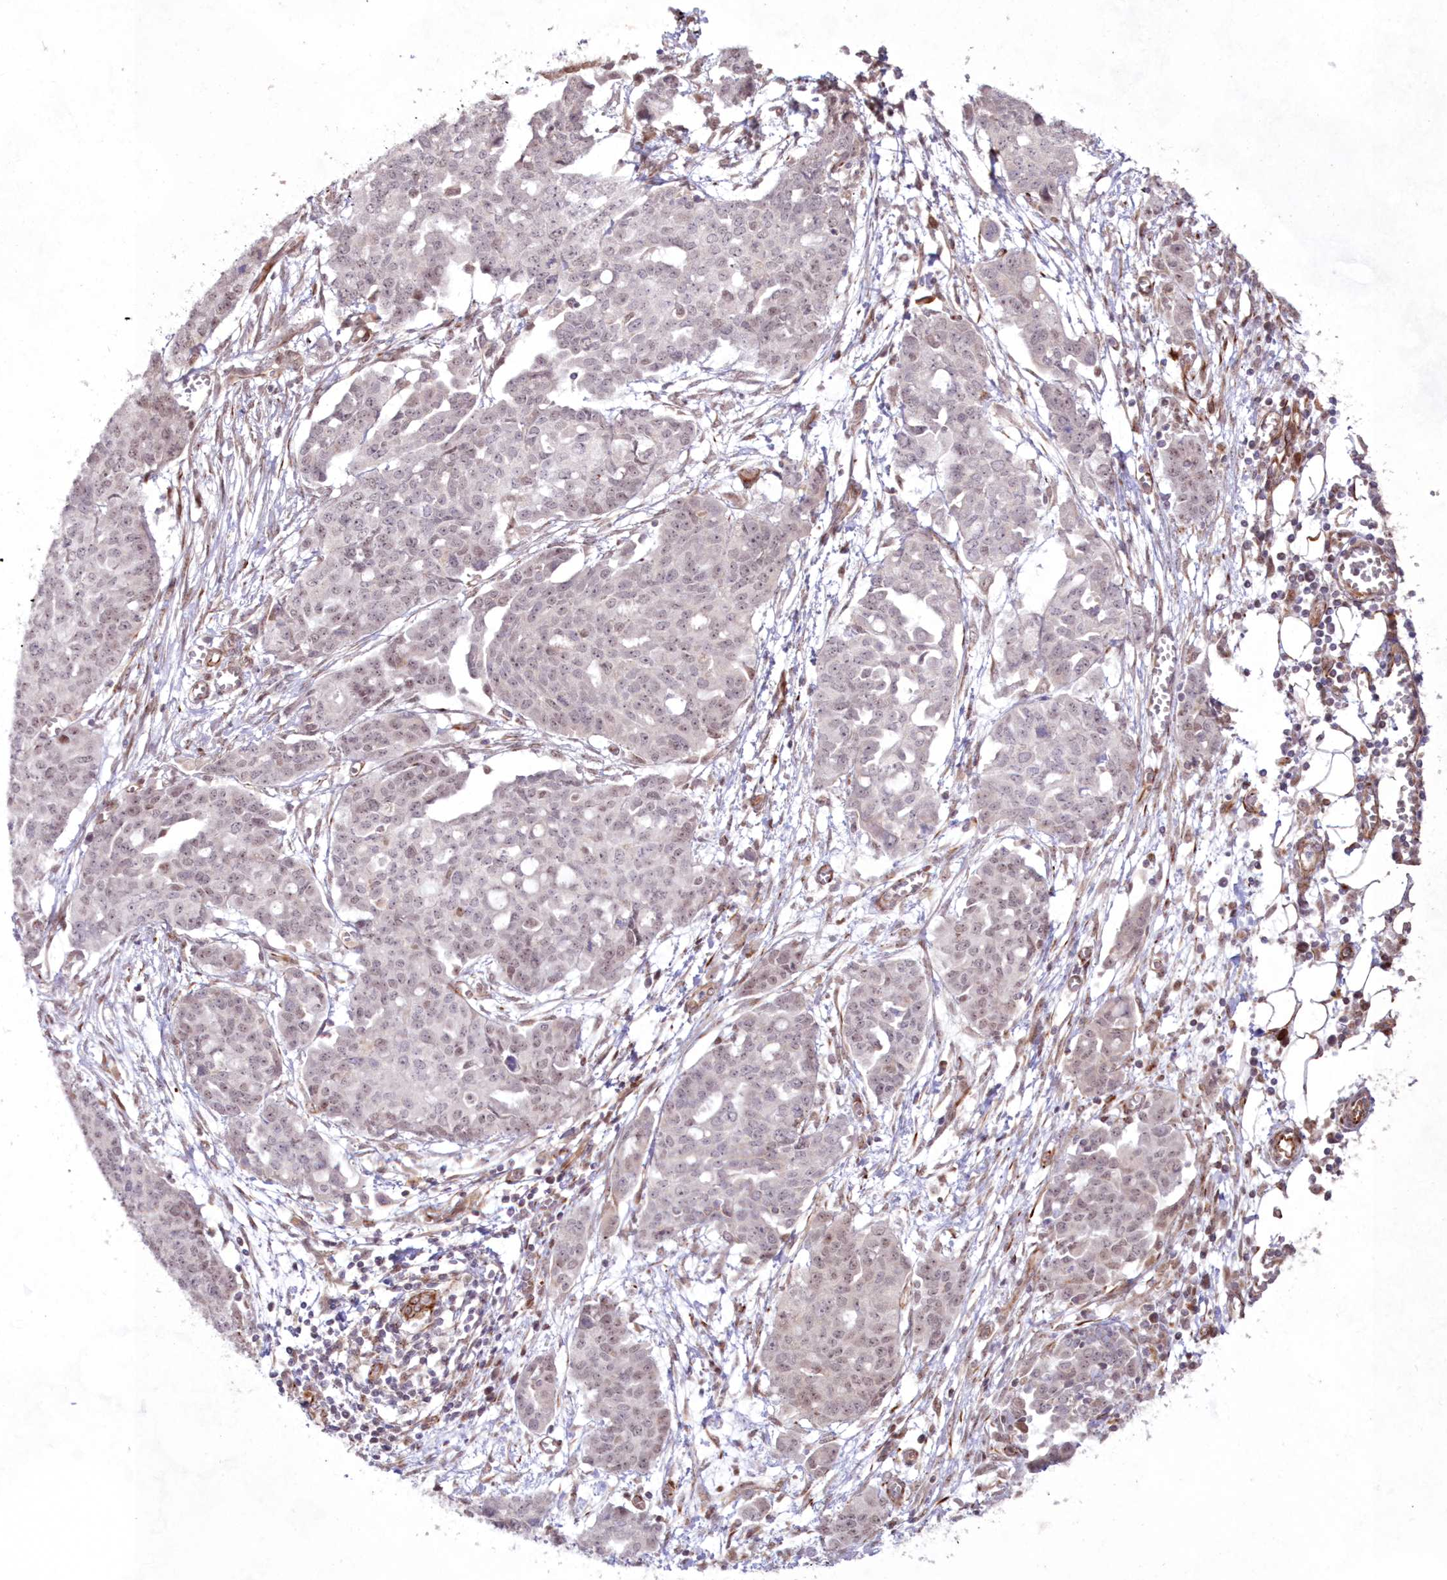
{"staining": {"intensity": "weak", "quantity": "<25%", "location": "nuclear"}, "tissue": "ovarian cancer", "cell_type": "Tumor cells", "image_type": "cancer", "snomed": [{"axis": "morphology", "description": "Cystadenocarcinoma, serous, NOS"}, {"axis": "topography", "description": "Soft tissue"}, {"axis": "topography", "description": "Ovary"}], "caption": "Immunohistochemistry (IHC) of human ovarian cancer demonstrates no expression in tumor cells. Nuclei are stained in blue.", "gene": "SNIP1", "patient": {"sex": "female", "age": 57}}